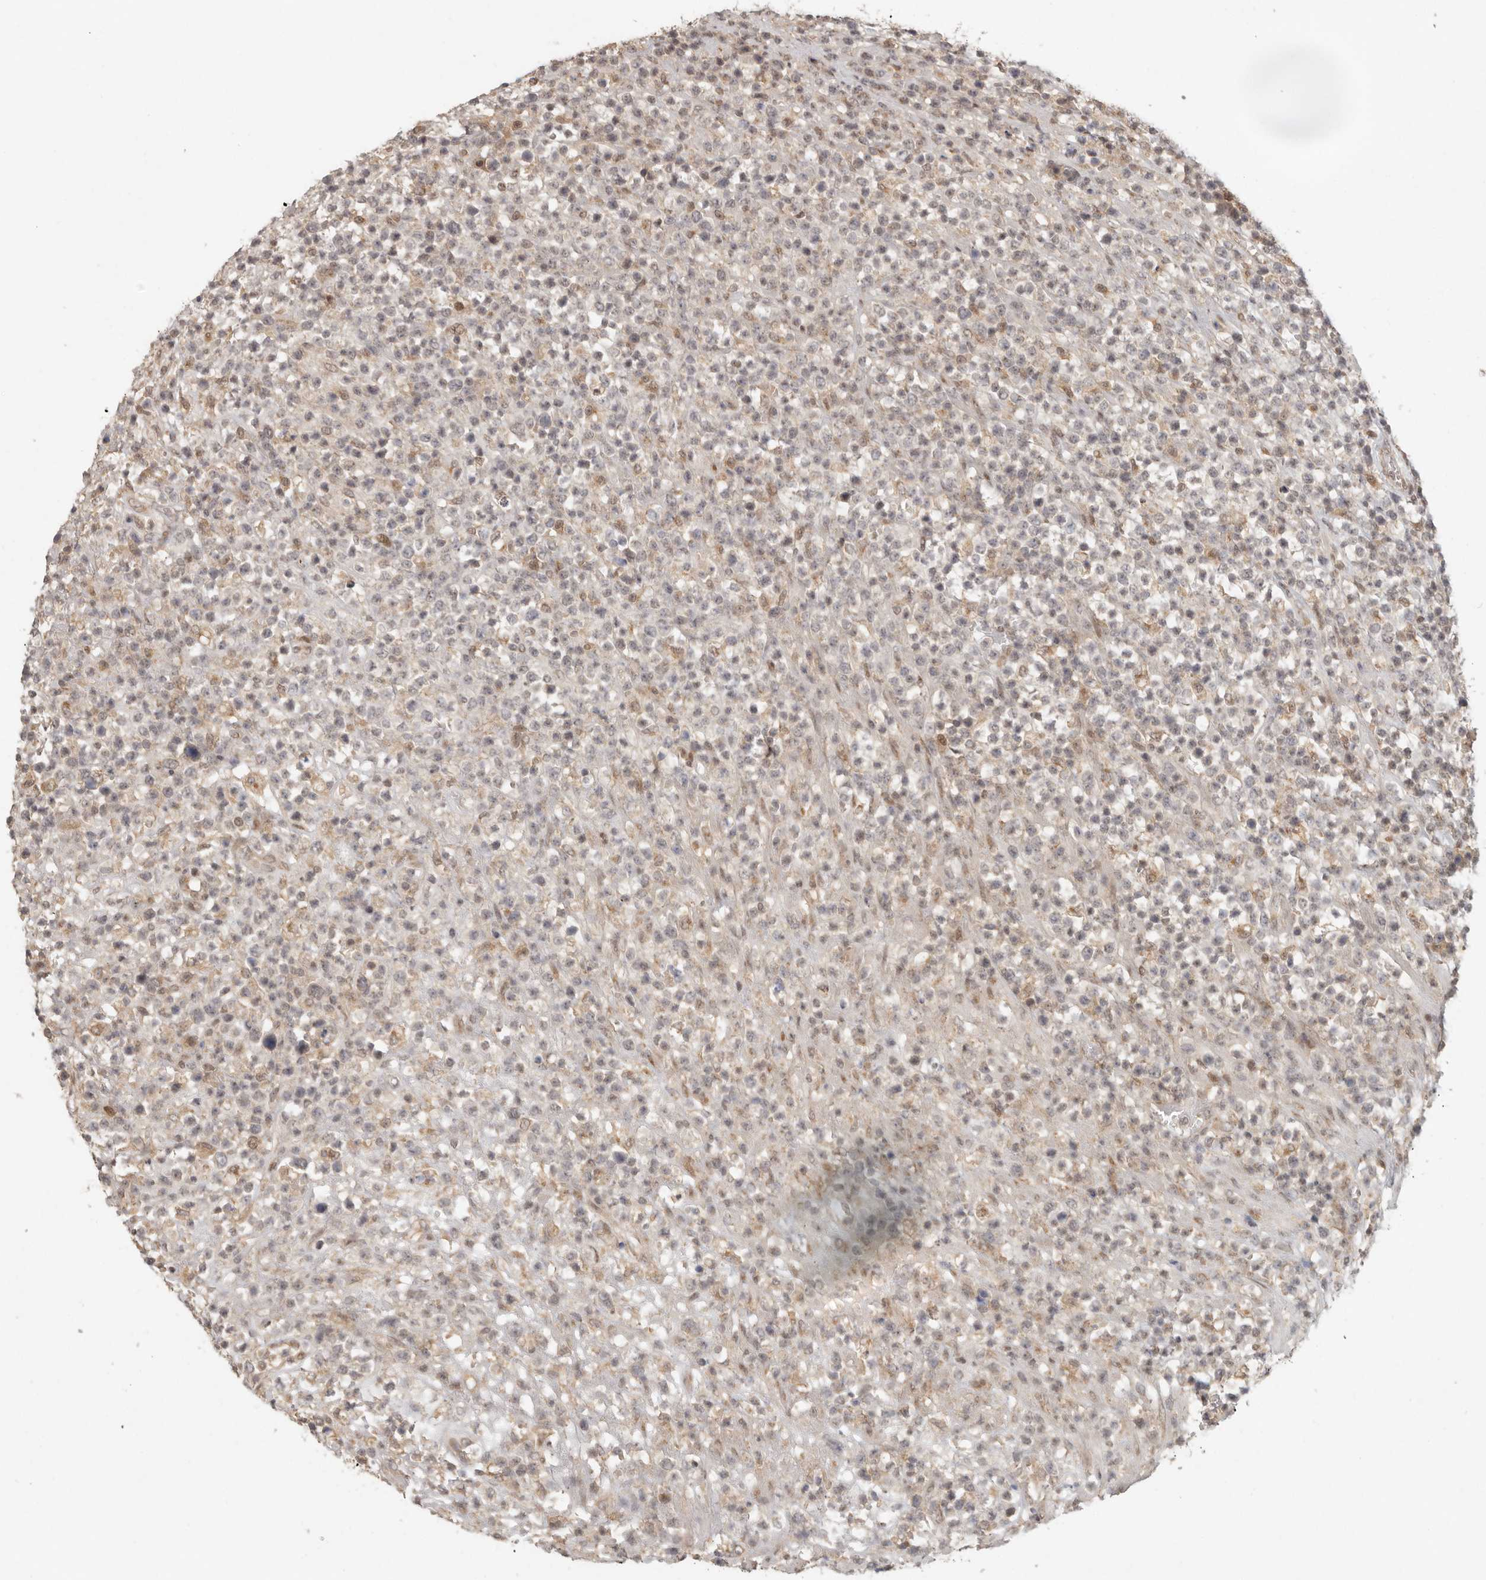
{"staining": {"intensity": "negative", "quantity": "none", "location": "none"}, "tissue": "lymphoma", "cell_type": "Tumor cells", "image_type": "cancer", "snomed": [{"axis": "morphology", "description": "Malignant lymphoma, non-Hodgkin's type, High grade"}, {"axis": "topography", "description": "Colon"}], "caption": "Lymphoma stained for a protein using immunohistochemistry (IHC) reveals no positivity tumor cells.", "gene": "LRRC75A", "patient": {"sex": "female", "age": 53}}